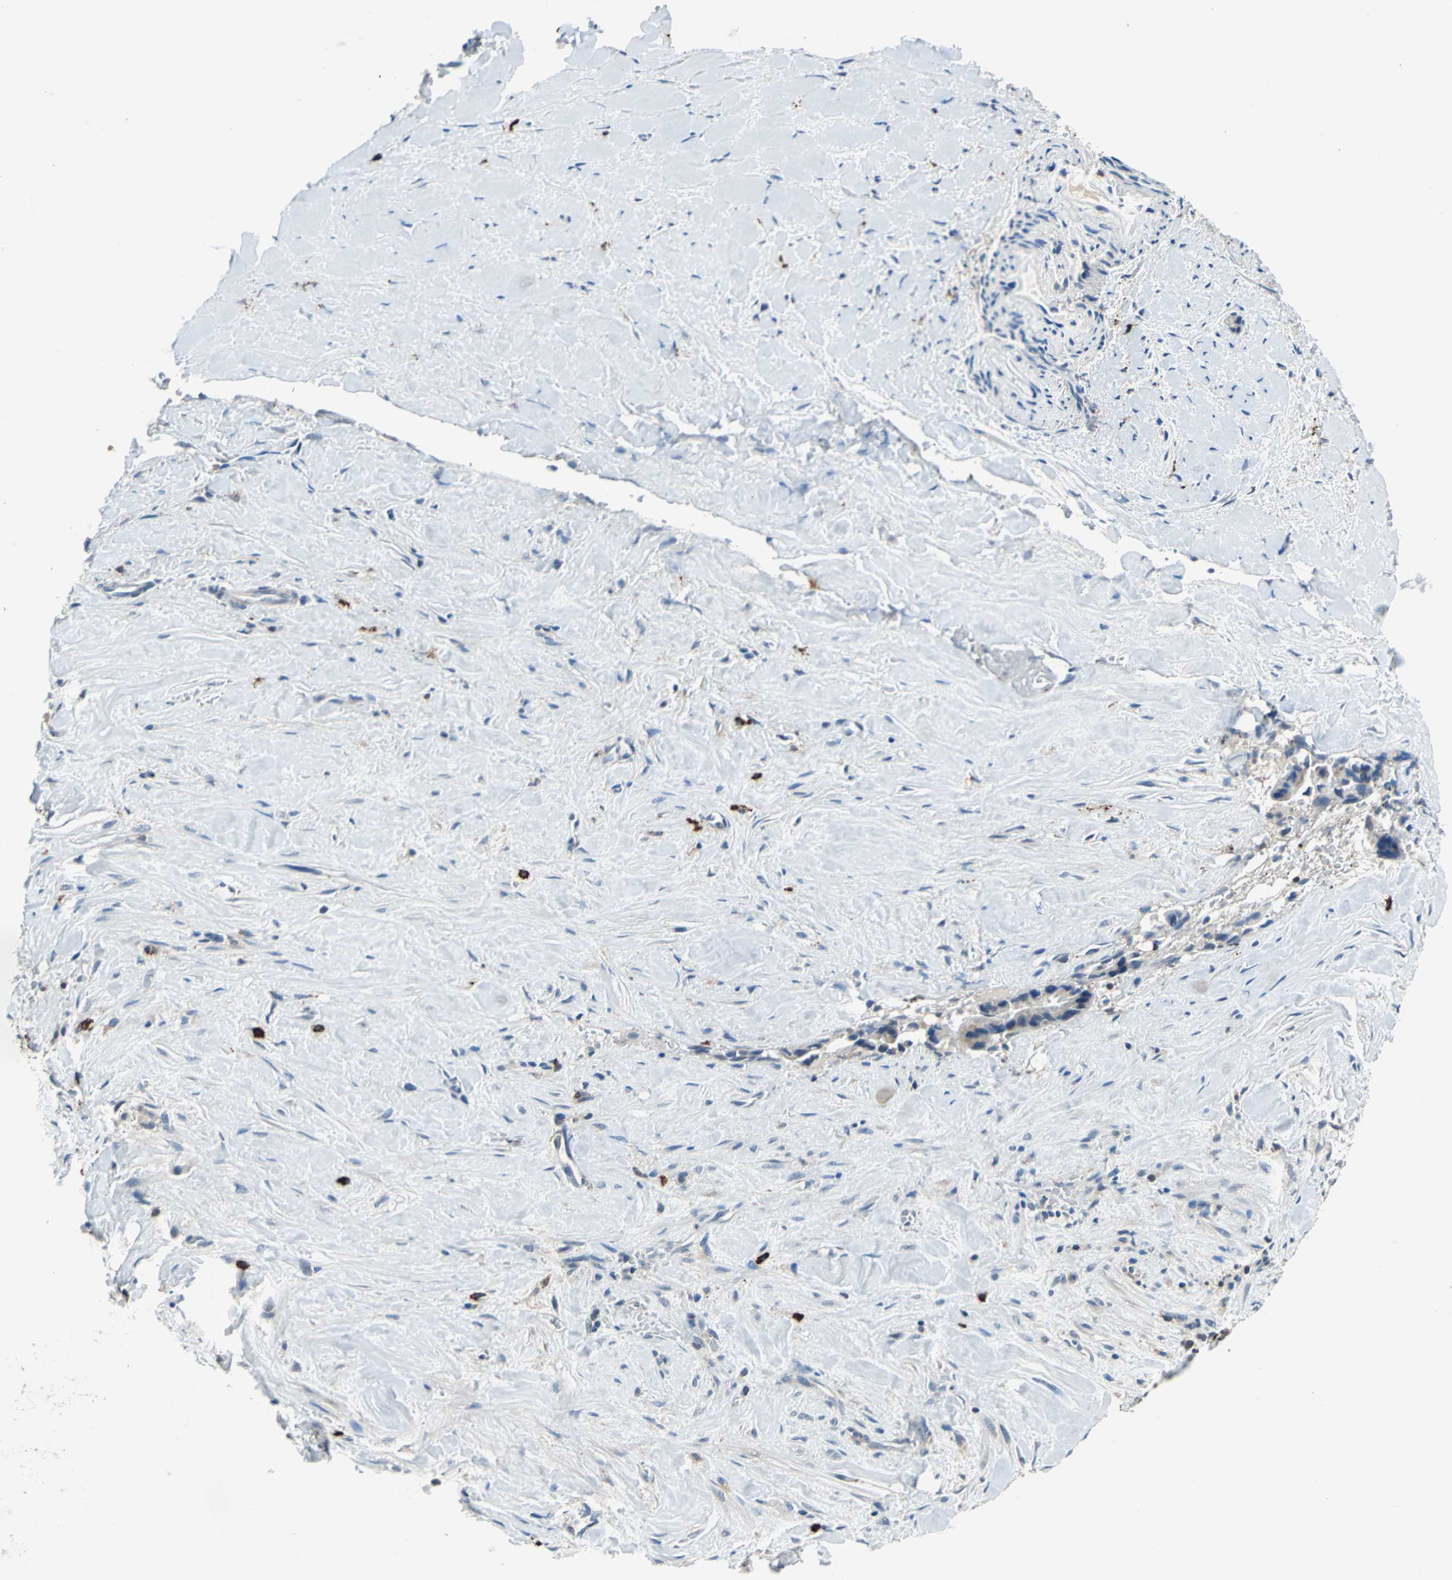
{"staining": {"intensity": "weak", "quantity": "<25%", "location": "cytoplasmic/membranous"}, "tissue": "liver cancer", "cell_type": "Tumor cells", "image_type": "cancer", "snomed": [{"axis": "morphology", "description": "Cholangiocarcinoma"}, {"axis": "topography", "description": "Liver"}], "caption": "Protein analysis of cholangiocarcinoma (liver) exhibits no significant positivity in tumor cells.", "gene": "SLC19A2", "patient": {"sex": "female", "age": 55}}